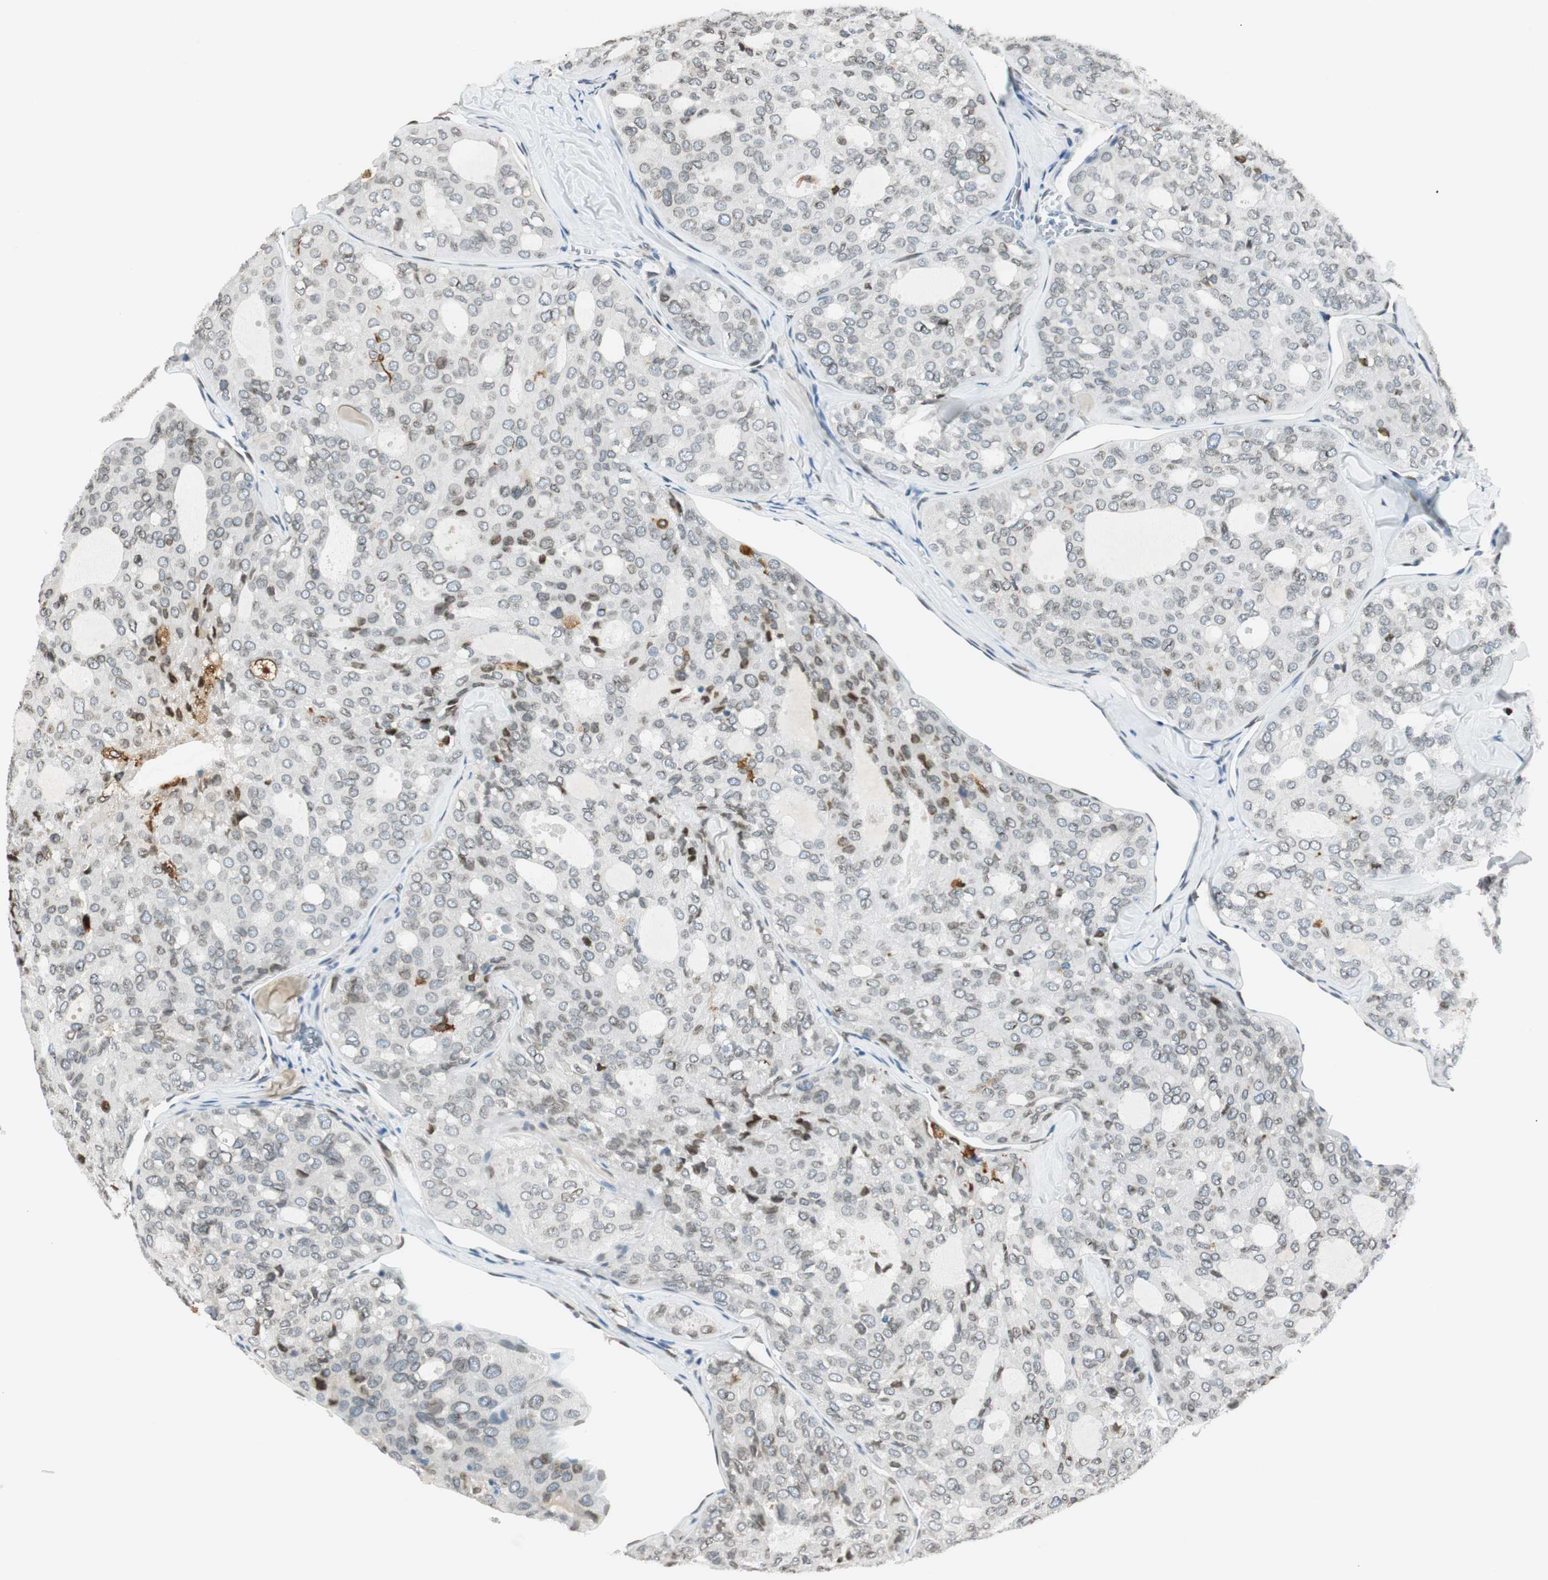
{"staining": {"intensity": "negative", "quantity": "none", "location": "none"}, "tissue": "thyroid cancer", "cell_type": "Tumor cells", "image_type": "cancer", "snomed": [{"axis": "morphology", "description": "Follicular adenoma carcinoma, NOS"}, {"axis": "topography", "description": "Thyroid gland"}], "caption": "The image shows no staining of tumor cells in follicular adenoma carcinoma (thyroid).", "gene": "TMEM260", "patient": {"sex": "male", "age": 75}}